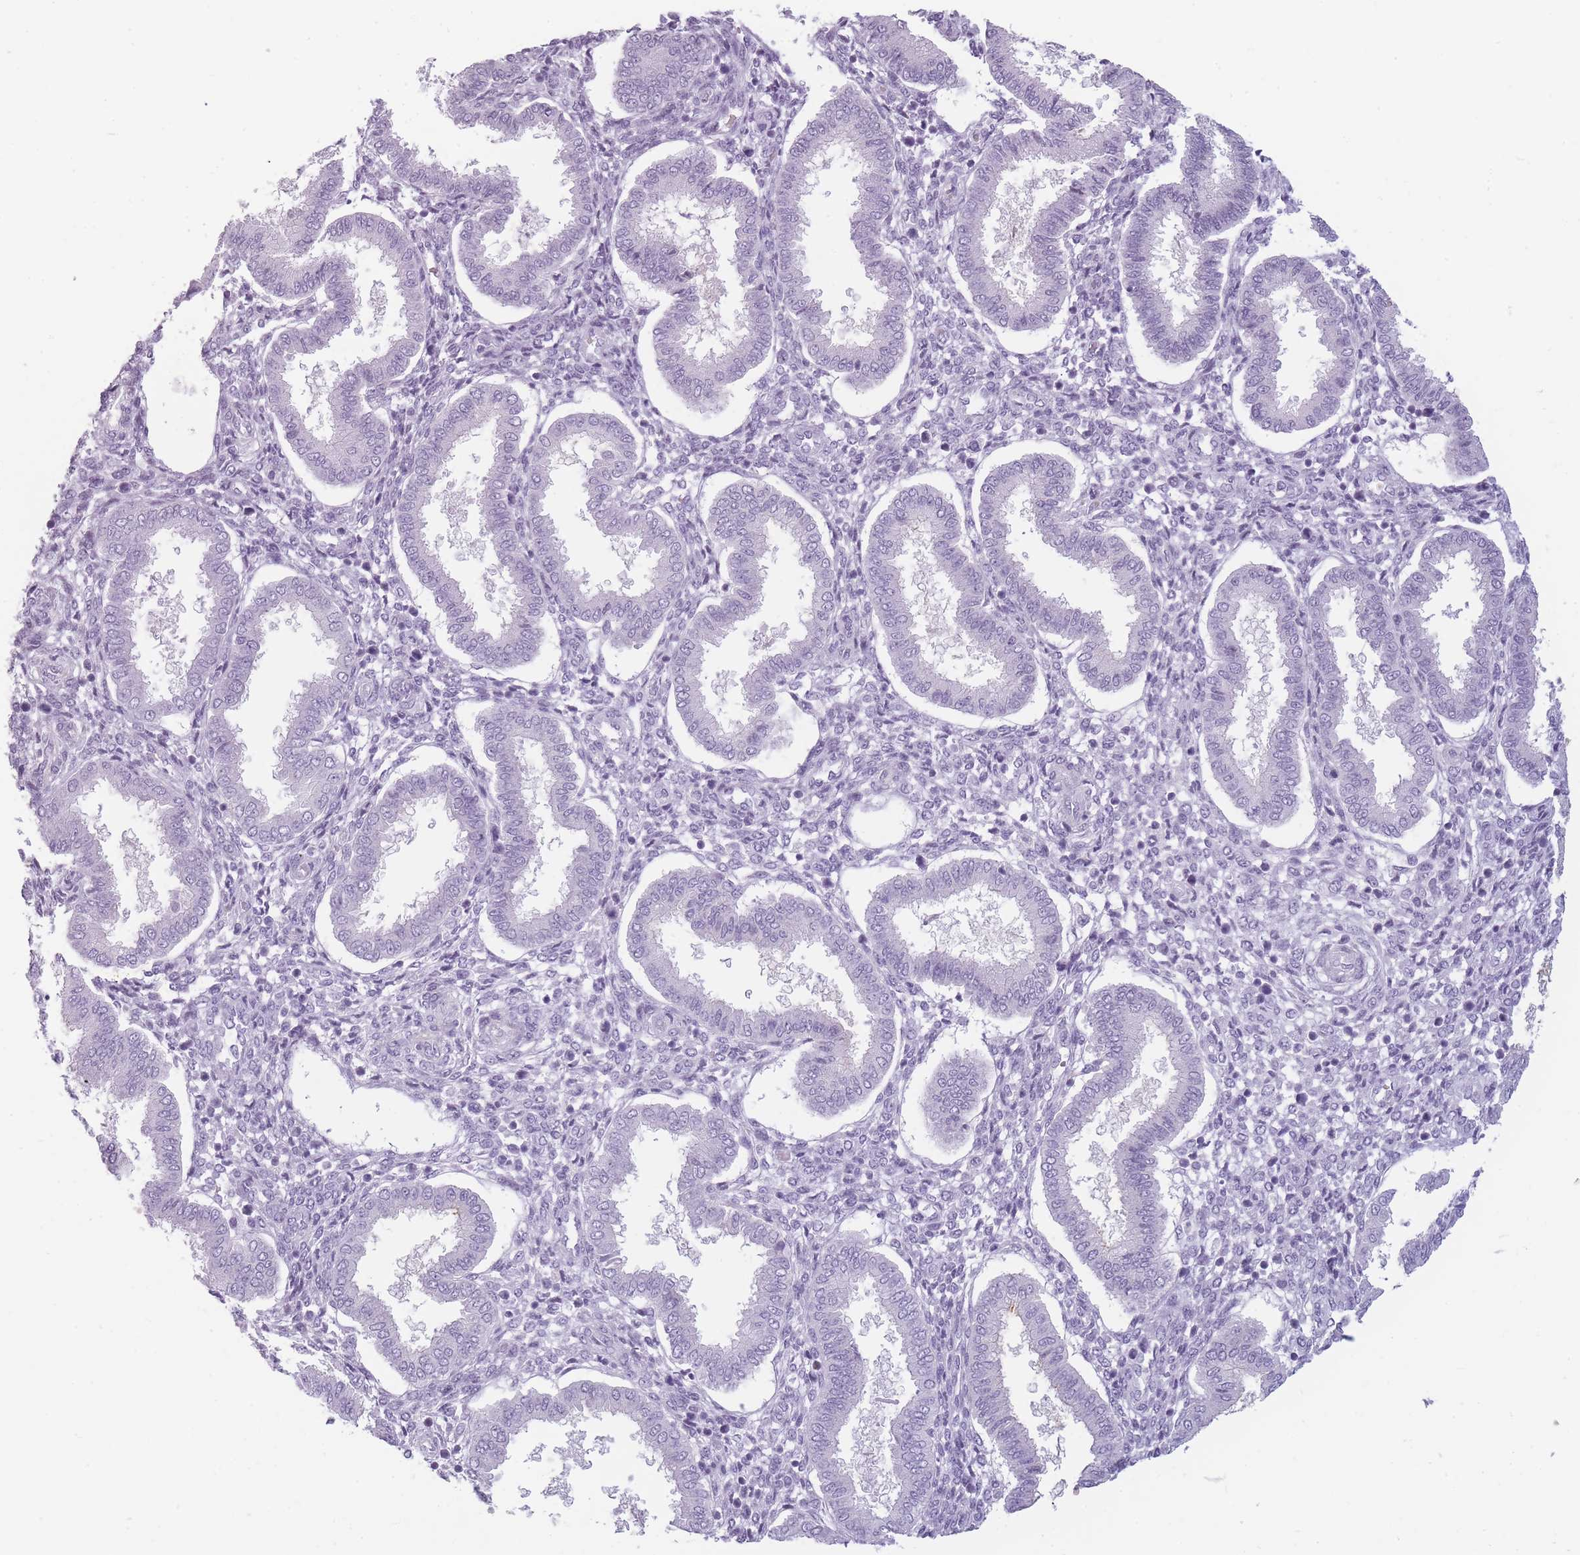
{"staining": {"intensity": "negative", "quantity": "none", "location": "none"}, "tissue": "endometrium", "cell_type": "Cells in endometrial stroma", "image_type": "normal", "snomed": [{"axis": "morphology", "description": "Normal tissue, NOS"}, {"axis": "topography", "description": "Endometrium"}], "caption": "Image shows no significant protein staining in cells in endometrial stroma of unremarkable endometrium.", "gene": "GGT1", "patient": {"sex": "female", "age": 24}}